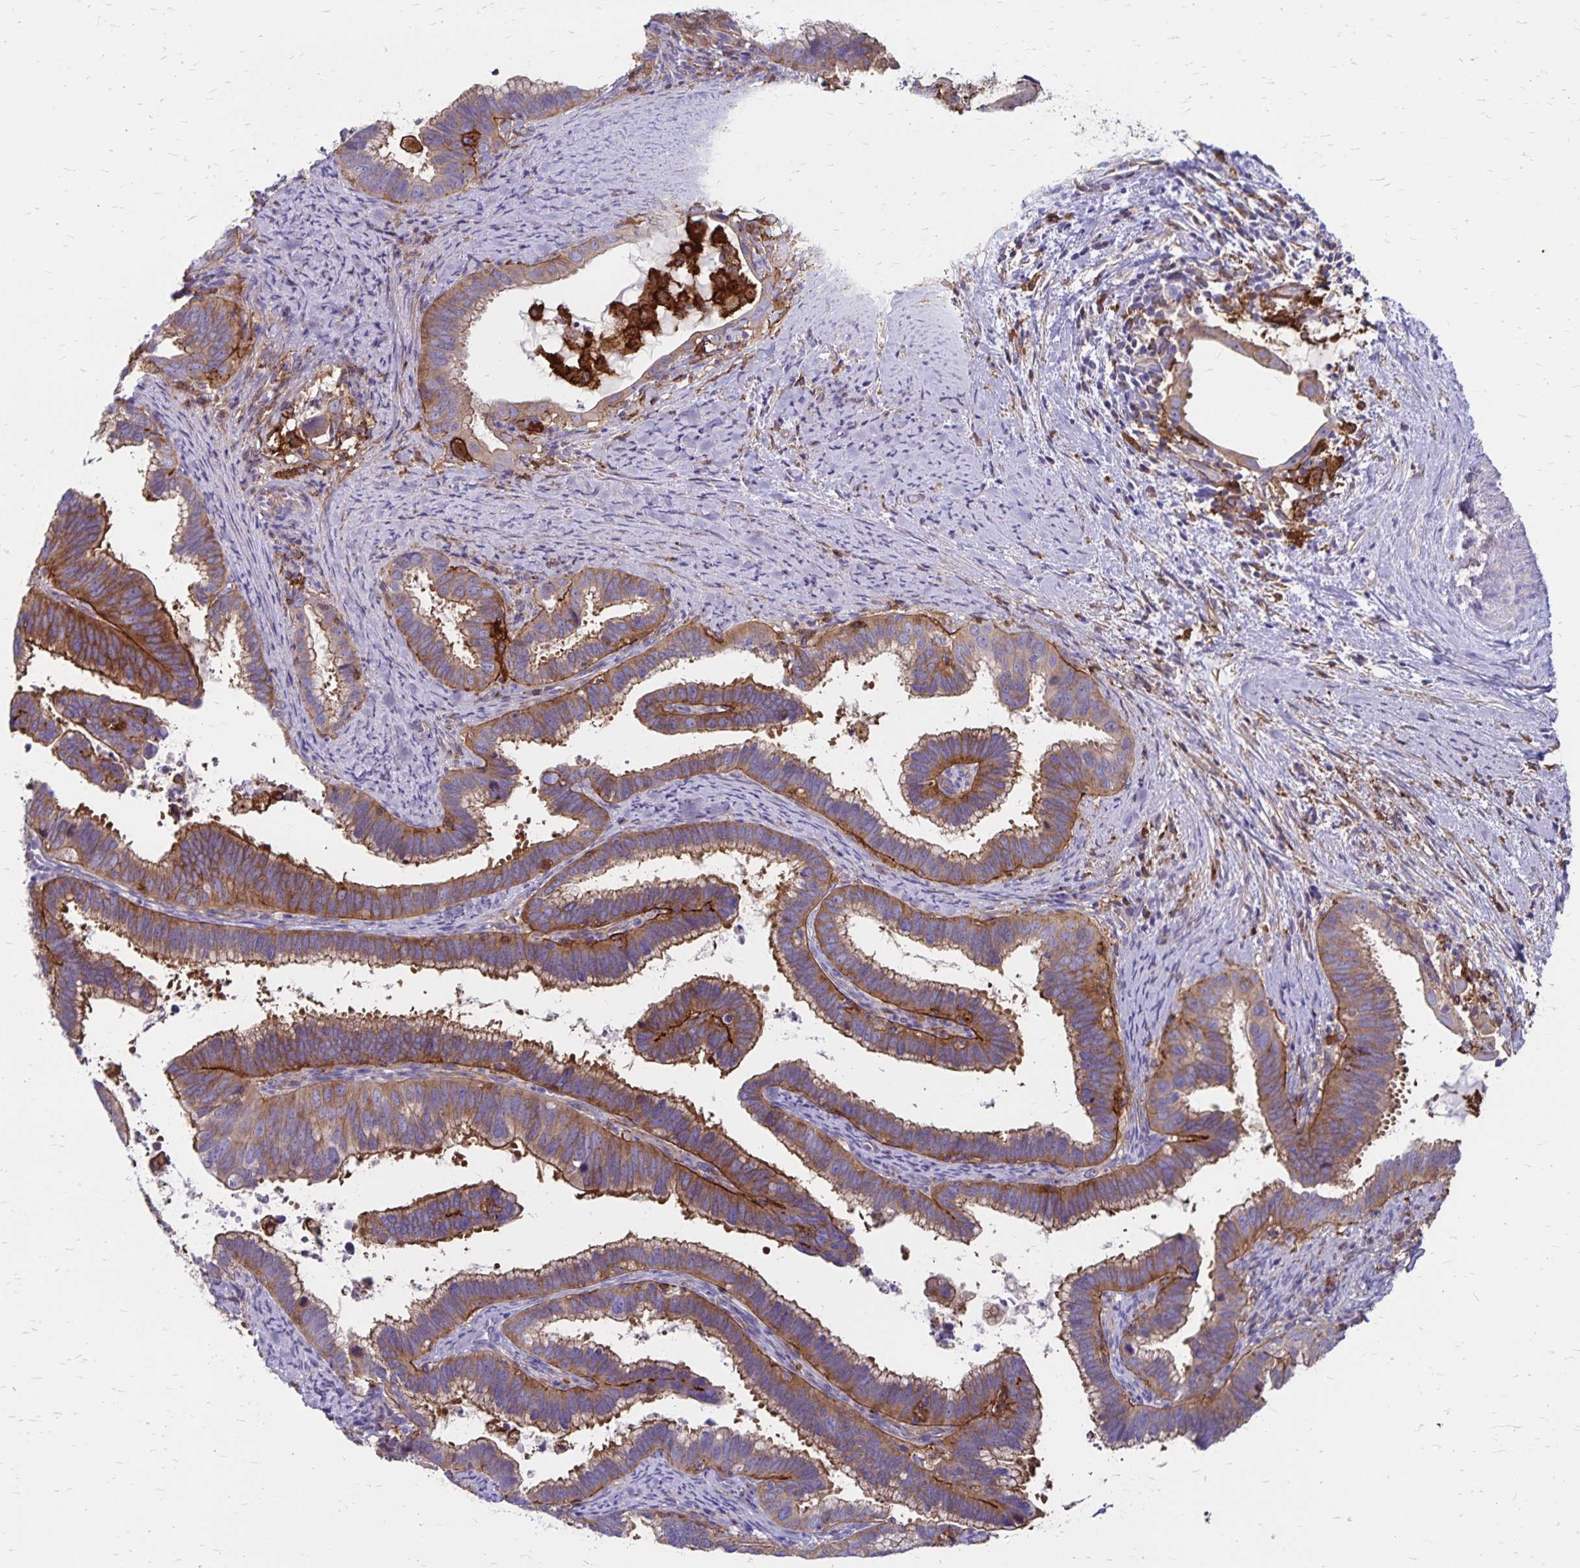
{"staining": {"intensity": "moderate", "quantity": "25%-75%", "location": "cytoplasmic/membranous"}, "tissue": "cervical cancer", "cell_type": "Tumor cells", "image_type": "cancer", "snomed": [{"axis": "morphology", "description": "Adenocarcinoma, NOS"}, {"axis": "topography", "description": "Cervix"}], "caption": "Cervical adenocarcinoma stained with DAB (3,3'-diaminobenzidine) immunohistochemistry shows medium levels of moderate cytoplasmic/membranous positivity in about 25%-75% of tumor cells. (DAB IHC with brightfield microscopy, high magnification).", "gene": "TNS3", "patient": {"sex": "female", "age": 61}}